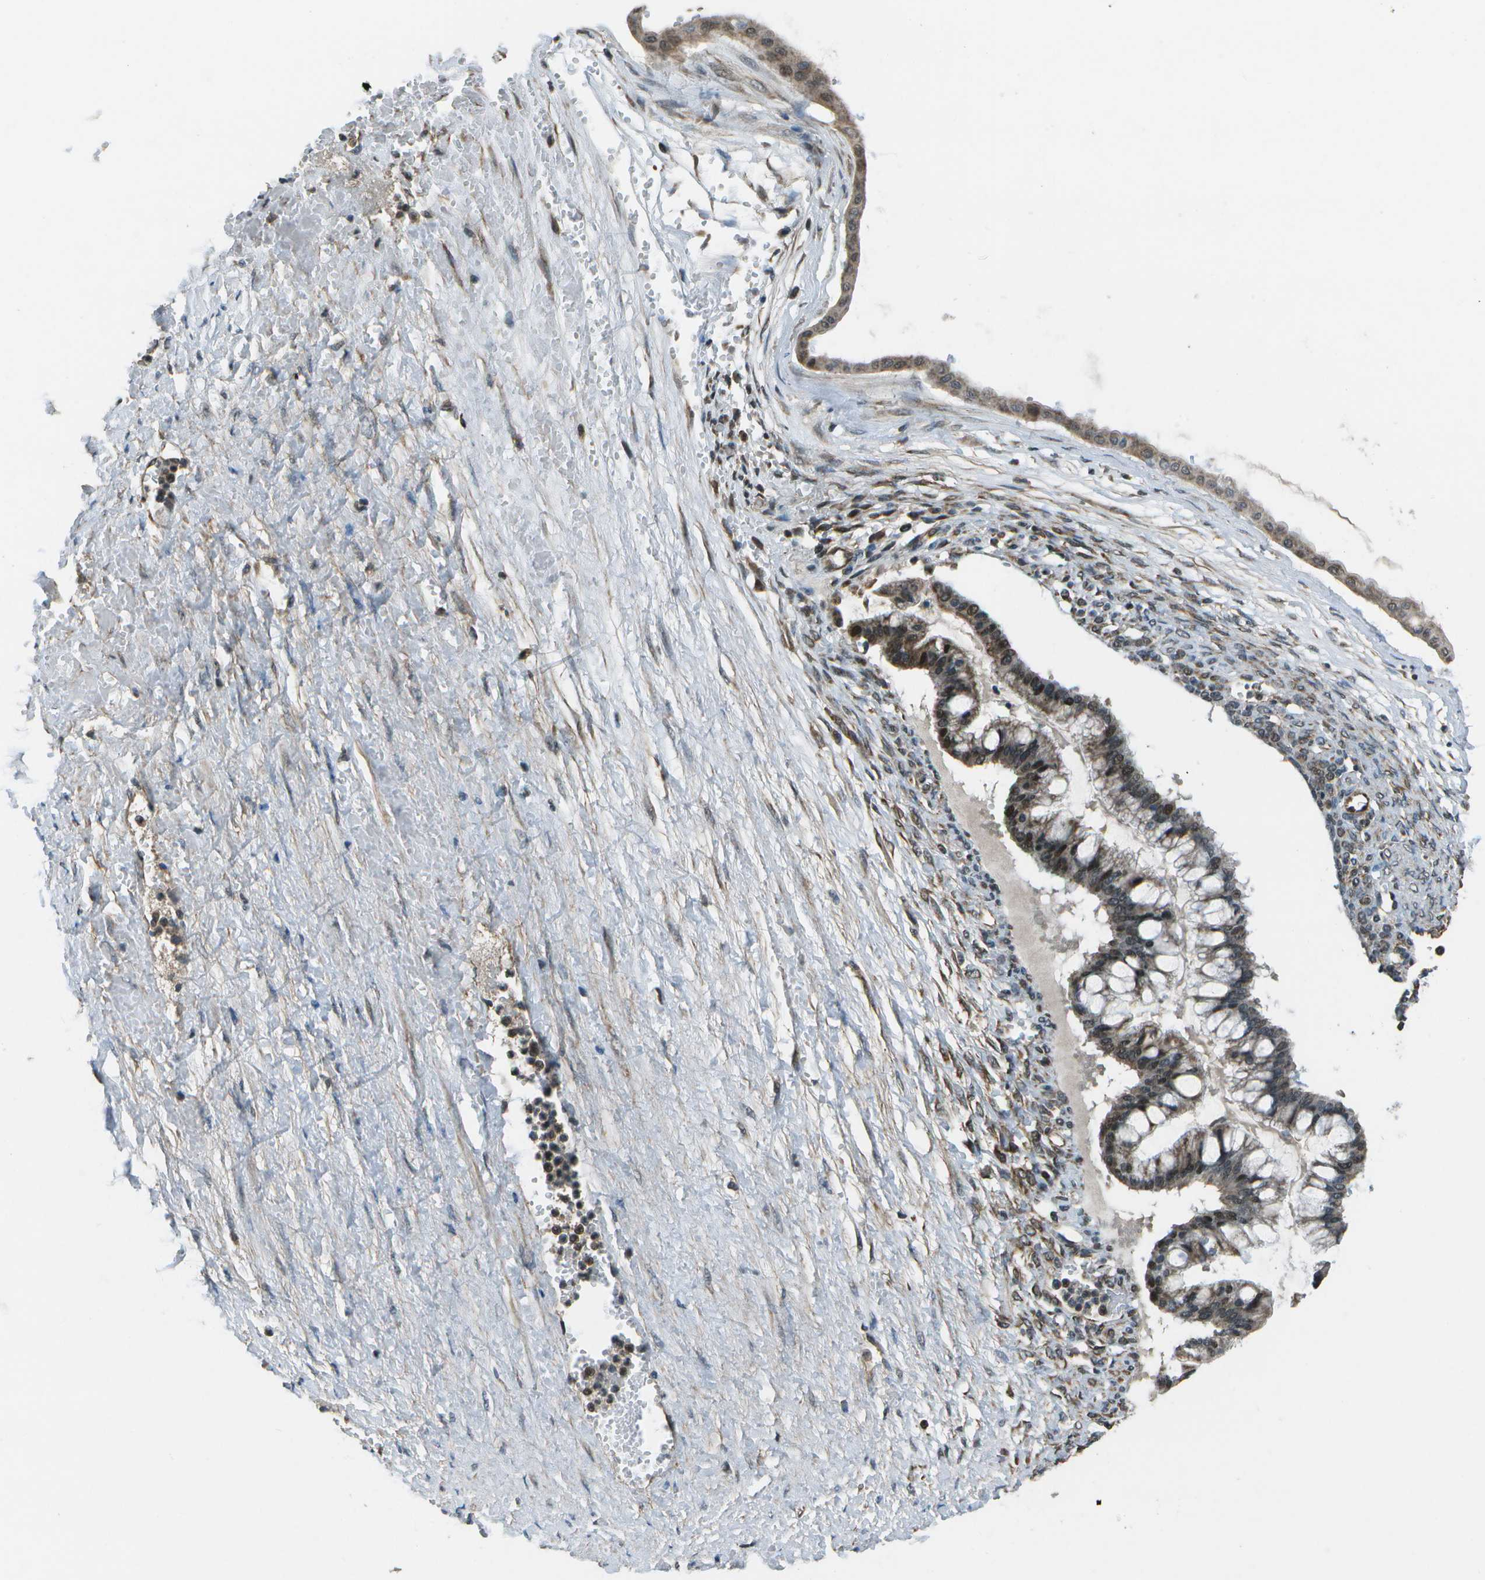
{"staining": {"intensity": "moderate", "quantity": ">75%", "location": "cytoplasmic/membranous,nuclear"}, "tissue": "ovarian cancer", "cell_type": "Tumor cells", "image_type": "cancer", "snomed": [{"axis": "morphology", "description": "Cystadenocarcinoma, mucinous, NOS"}, {"axis": "topography", "description": "Ovary"}], "caption": "Brown immunohistochemical staining in ovarian cancer demonstrates moderate cytoplasmic/membranous and nuclear positivity in about >75% of tumor cells.", "gene": "EIF2AK1", "patient": {"sex": "female", "age": 73}}